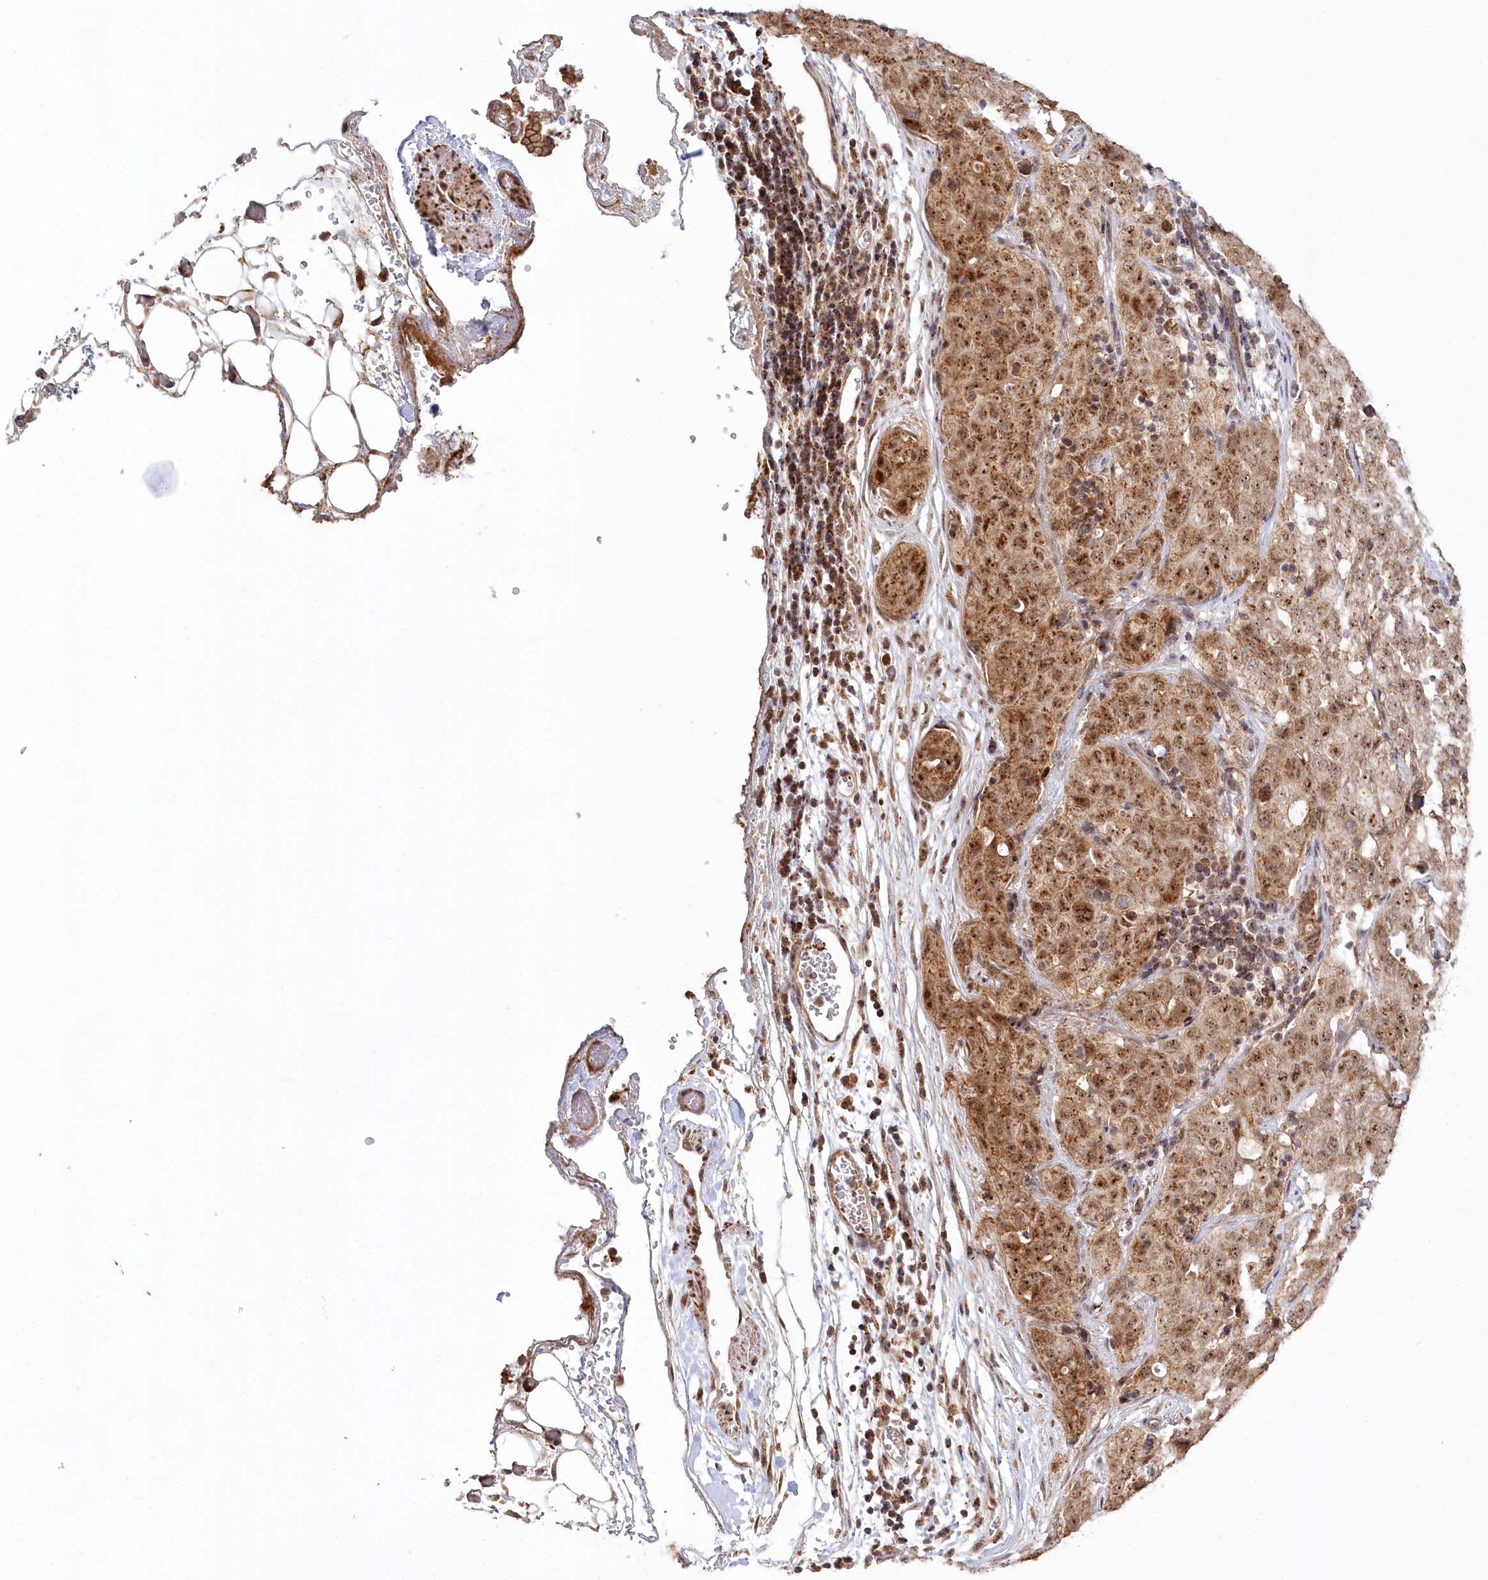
{"staining": {"intensity": "moderate", "quantity": ">75%", "location": "cytoplasmic/membranous,nuclear"}, "tissue": "stomach cancer", "cell_type": "Tumor cells", "image_type": "cancer", "snomed": [{"axis": "morphology", "description": "Normal tissue, NOS"}, {"axis": "morphology", "description": "Adenocarcinoma, NOS"}, {"axis": "topography", "description": "Lymph node"}, {"axis": "topography", "description": "Stomach"}], "caption": "A micrograph of human adenocarcinoma (stomach) stained for a protein demonstrates moderate cytoplasmic/membranous and nuclear brown staining in tumor cells.", "gene": "RTN4IP1", "patient": {"sex": "male", "age": 48}}